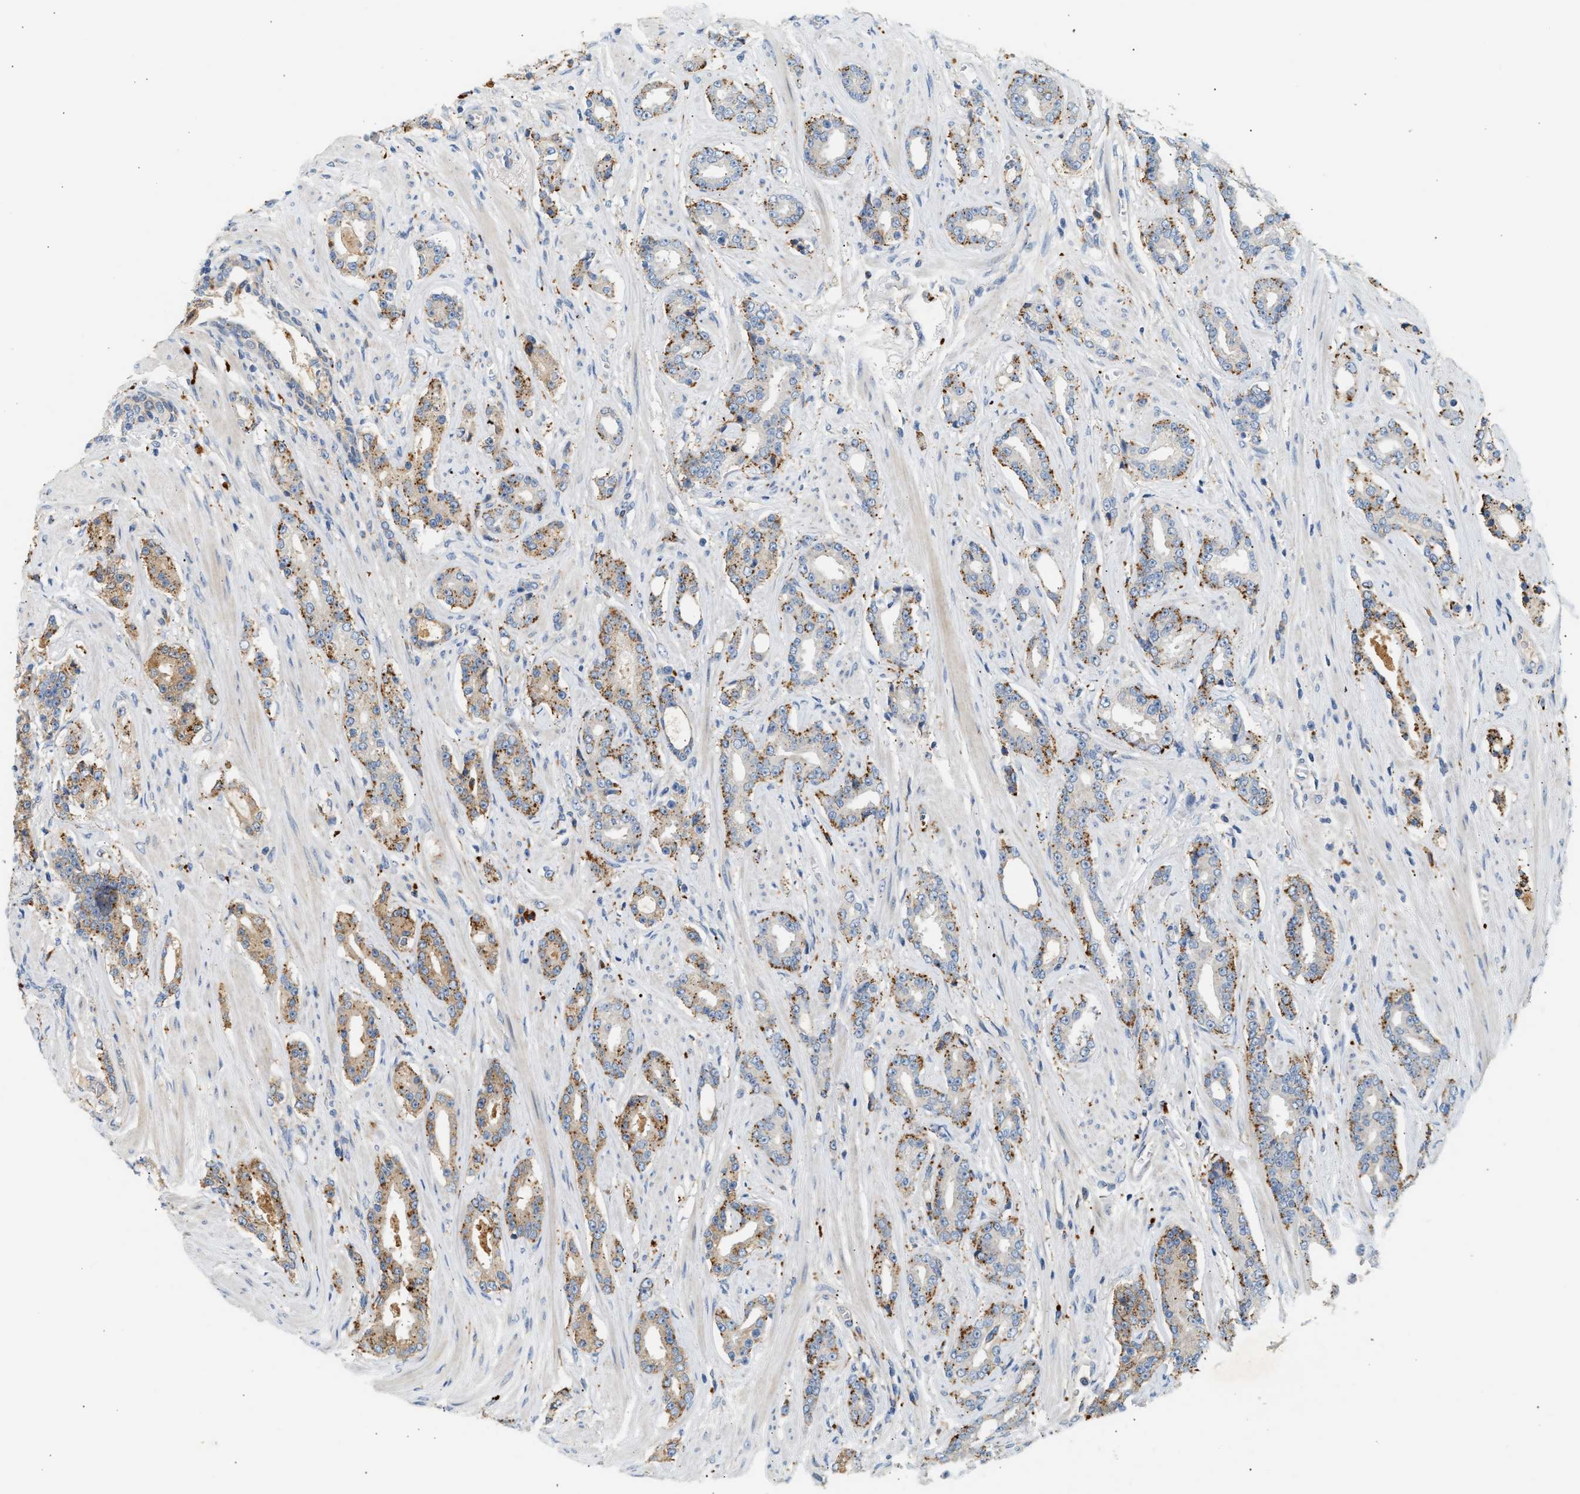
{"staining": {"intensity": "moderate", "quantity": ">75%", "location": "cytoplasmic/membranous"}, "tissue": "prostate cancer", "cell_type": "Tumor cells", "image_type": "cancer", "snomed": [{"axis": "morphology", "description": "Adenocarcinoma, High grade"}, {"axis": "topography", "description": "Prostate"}], "caption": "Protein staining by immunohistochemistry exhibits moderate cytoplasmic/membranous expression in approximately >75% of tumor cells in prostate cancer (adenocarcinoma (high-grade)).", "gene": "ENTHD1", "patient": {"sex": "male", "age": 71}}